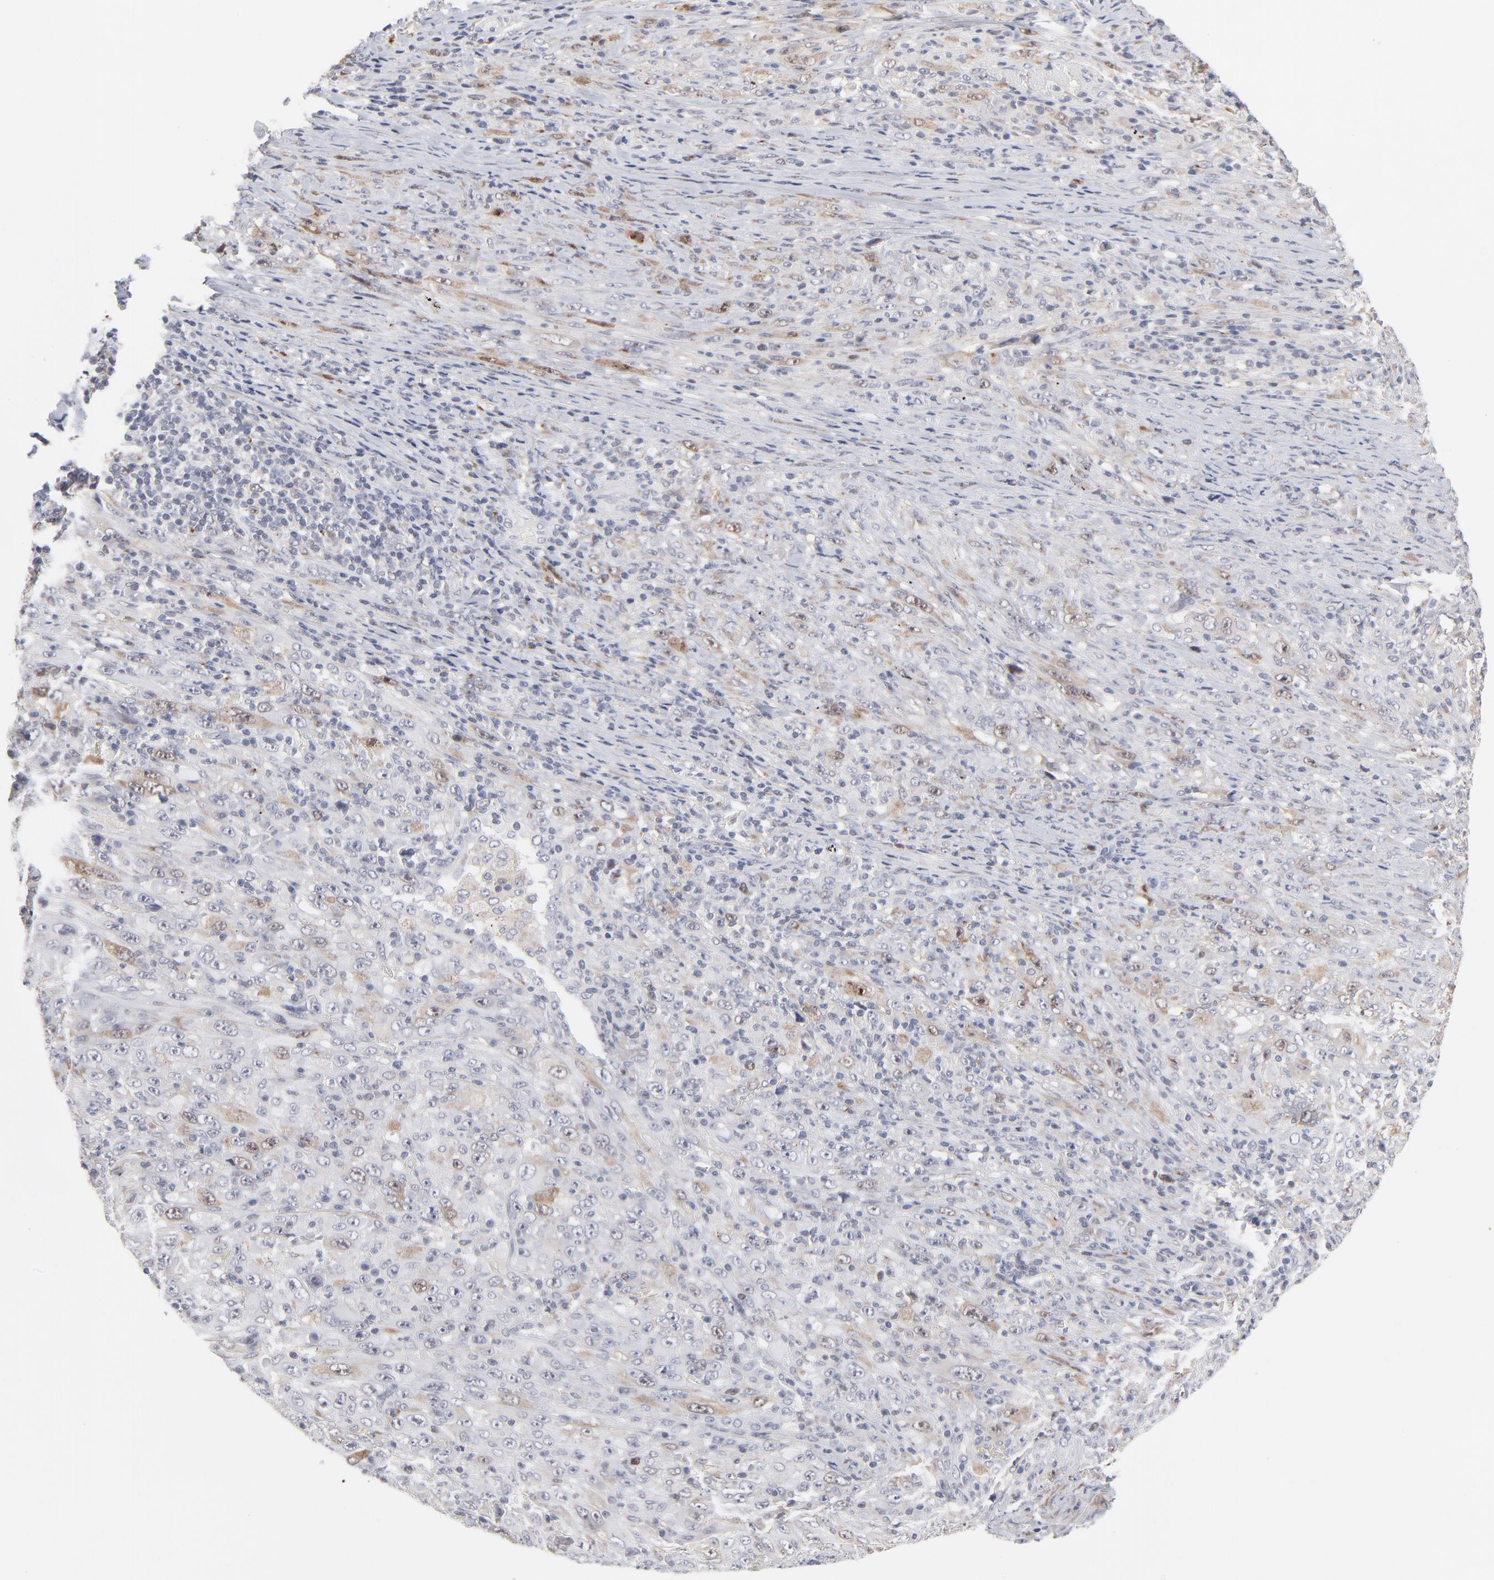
{"staining": {"intensity": "moderate", "quantity": "<25%", "location": "nuclear"}, "tissue": "melanoma", "cell_type": "Tumor cells", "image_type": "cancer", "snomed": [{"axis": "morphology", "description": "Malignant melanoma, Metastatic site"}, {"axis": "topography", "description": "Skin"}], "caption": "IHC (DAB (3,3'-diaminobenzidine)) staining of human melanoma demonstrates moderate nuclear protein staining in about <25% of tumor cells.", "gene": "AURKA", "patient": {"sex": "female", "age": 56}}